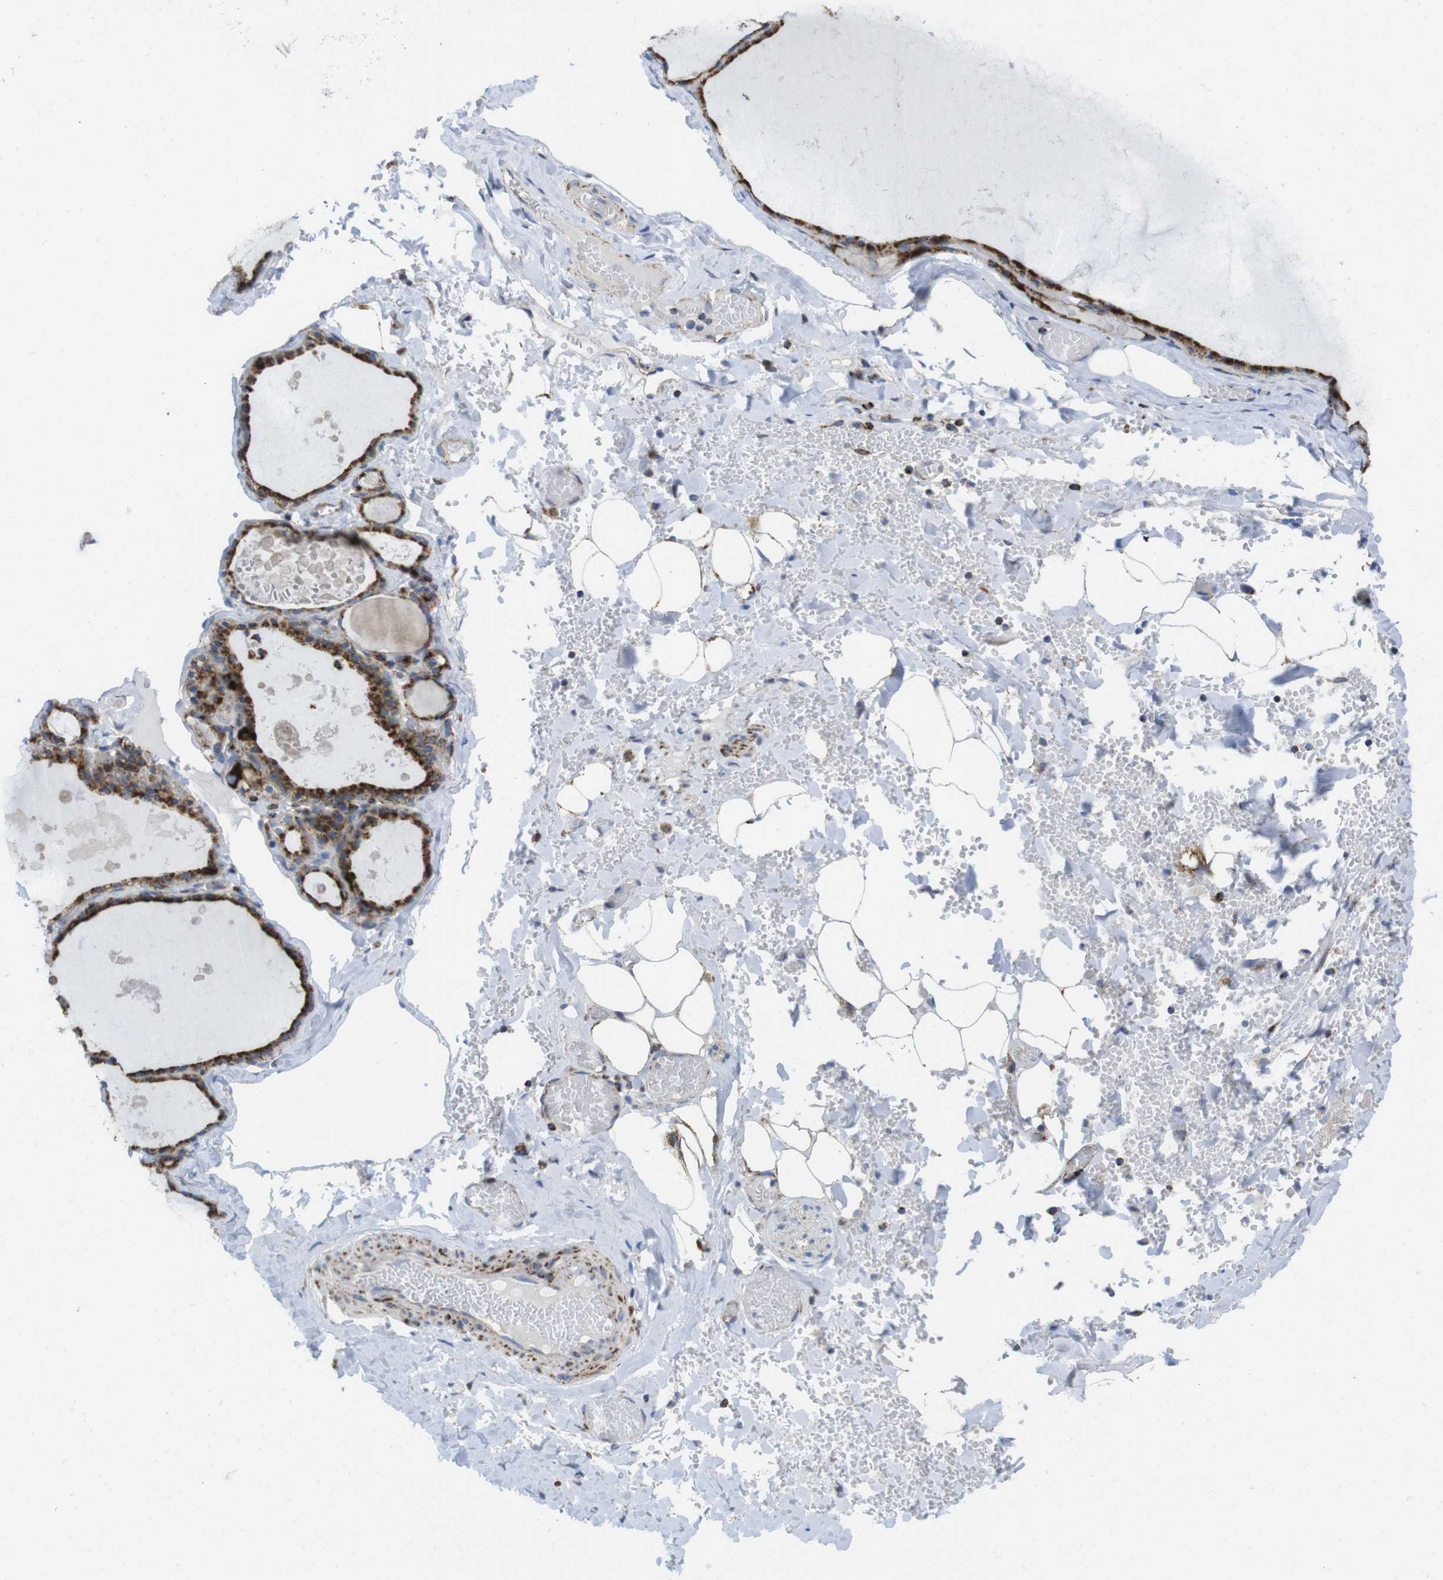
{"staining": {"intensity": "strong", "quantity": ">75%", "location": "cytoplasmic/membranous"}, "tissue": "thyroid gland", "cell_type": "Glandular cells", "image_type": "normal", "snomed": [{"axis": "morphology", "description": "Normal tissue, NOS"}, {"axis": "topography", "description": "Thyroid gland"}], "caption": "Benign thyroid gland displays strong cytoplasmic/membranous expression in about >75% of glandular cells.", "gene": "TMEM192", "patient": {"sex": "male", "age": 56}}